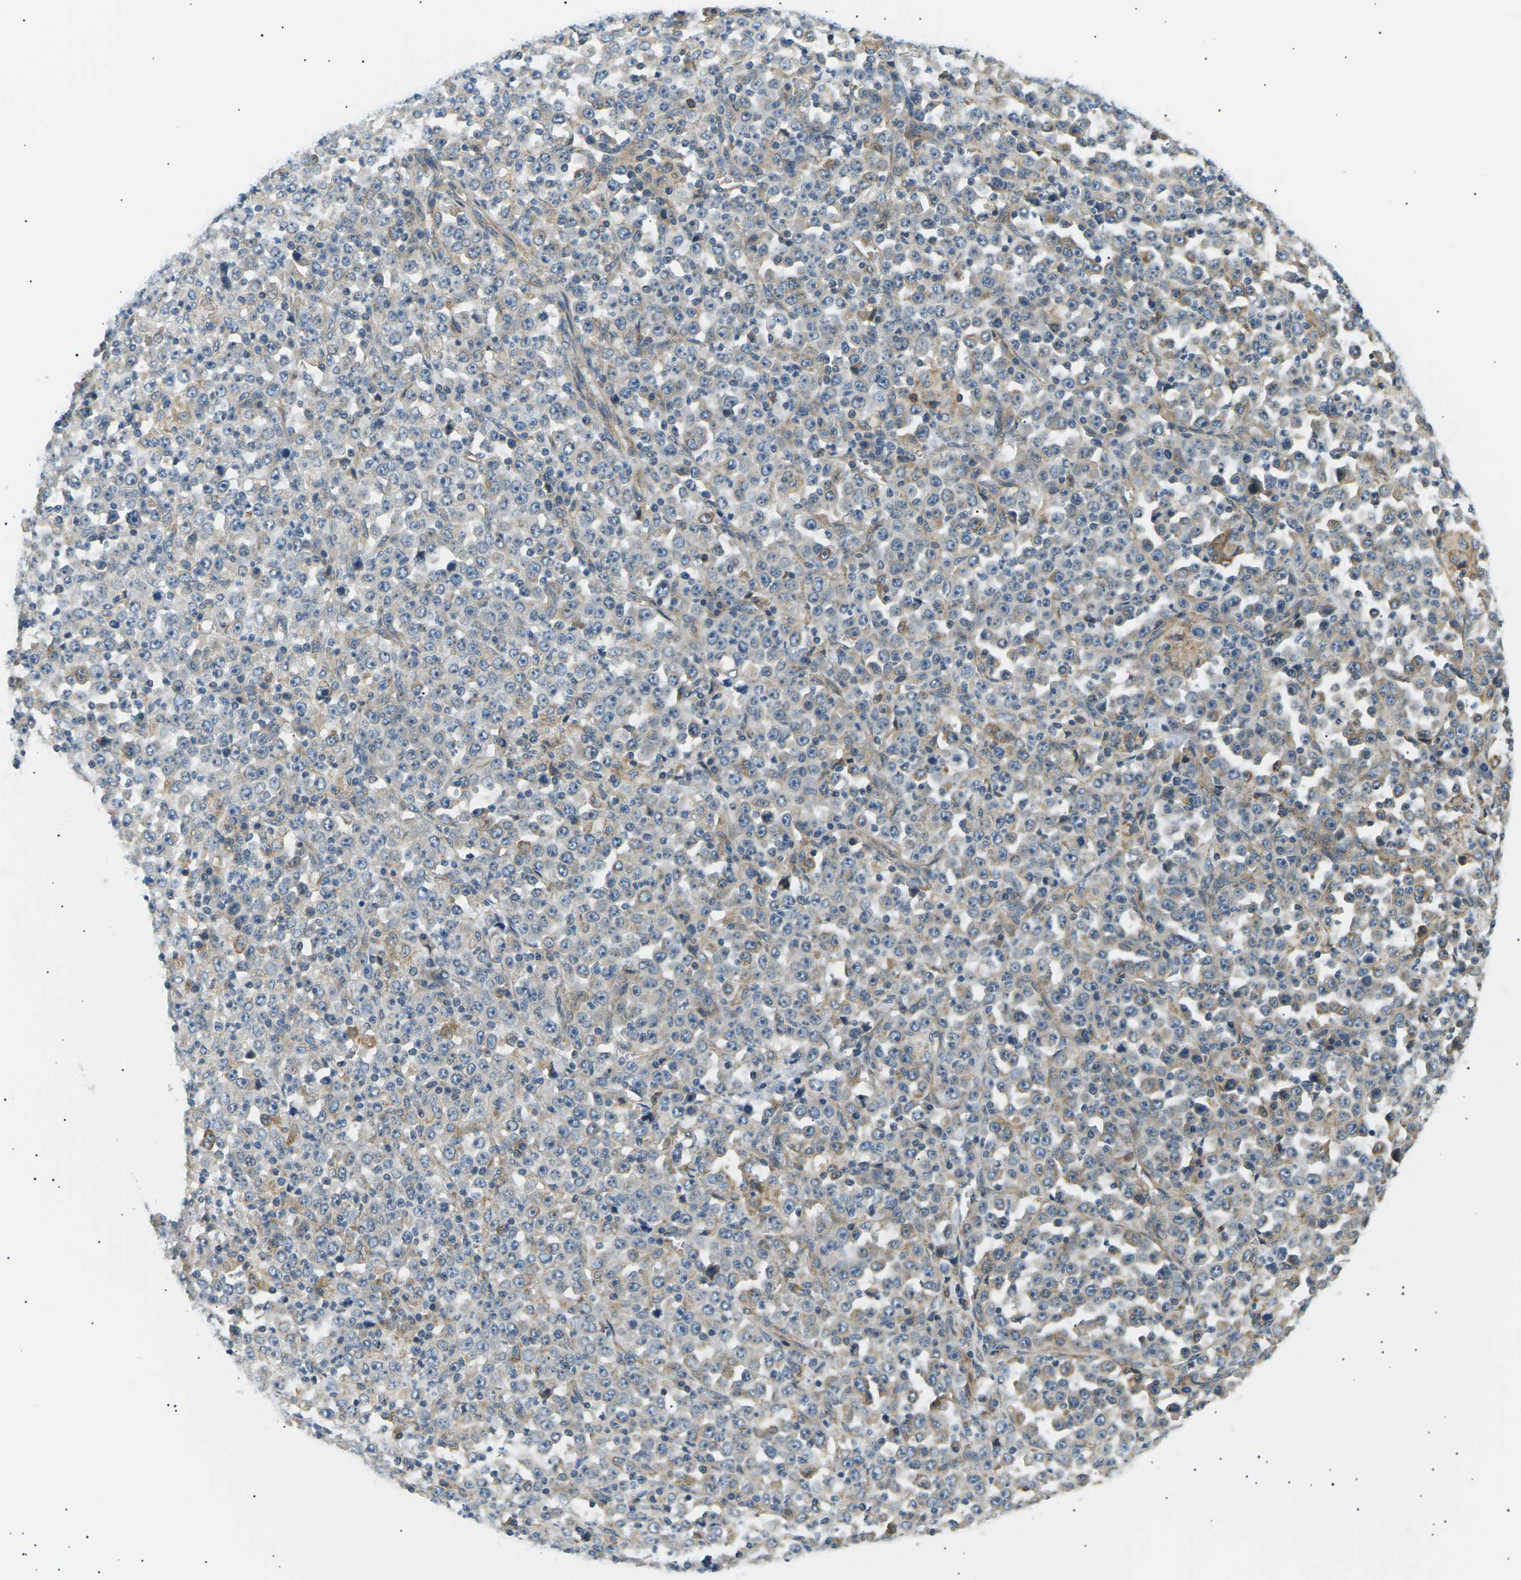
{"staining": {"intensity": "weak", "quantity": "<25%", "location": "cytoplasmic/membranous"}, "tissue": "stomach cancer", "cell_type": "Tumor cells", "image_type": "cancer", "snomed": [{"axis": "morphology", "description": "Normal tissue, NOS"}, {"axis": "morphology", "description": "Adenocarcinoma, NOS"}, {"axis": "topography", "description": "Stomach, upper"}, {"axis": "topography", "description": "Stomach"}], "caption": "The photomicrograph displays no significant positivity in tumor cells of adenocarcinoma (stomach).", "gene": "TBC1D8", "patient": {"sex": "male", "age": 59}}